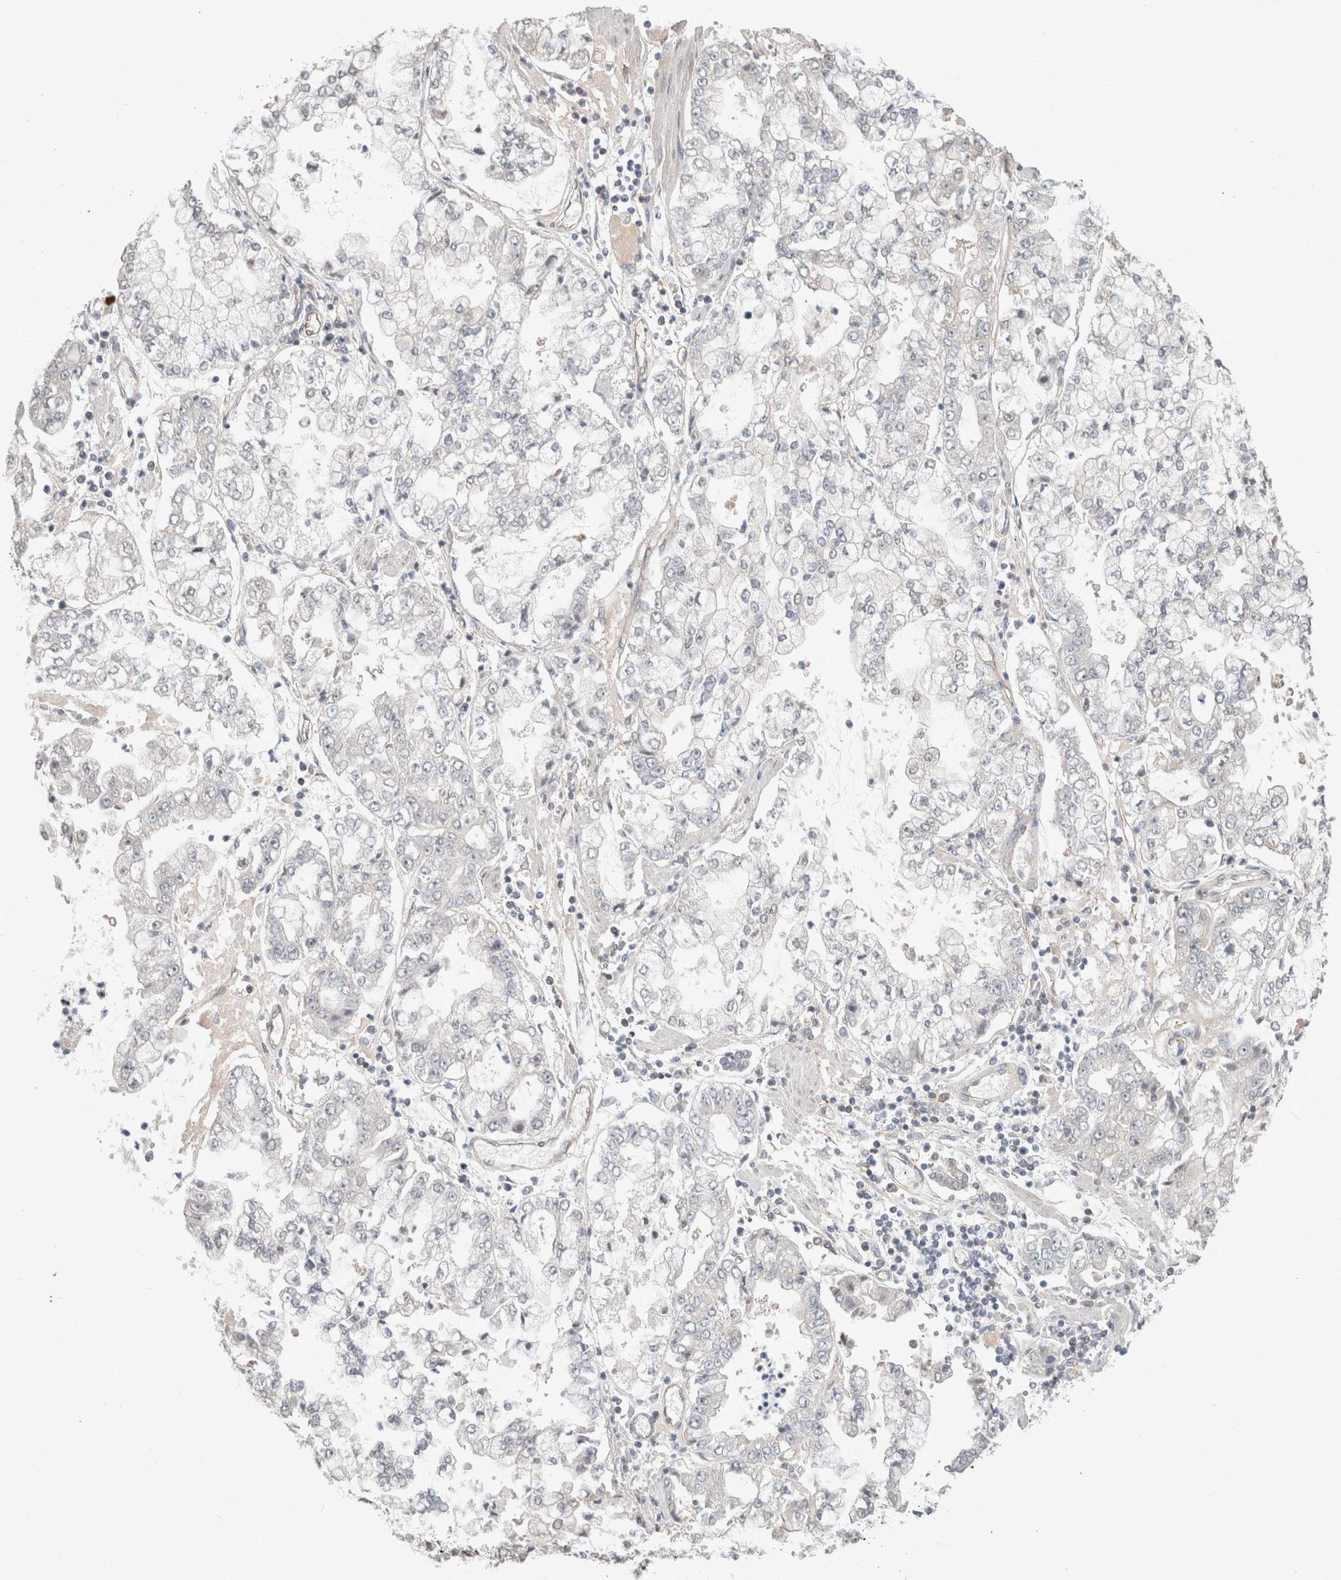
{"staining": {"intensity": "negative", "quantity": "none", "location": "none"}, "tissue": "stomach cancer", "cell_type": "Tumor cells", "image_type": "cancer", "snomed": [{"axis": "morphology", "description": "Adenocarcinoma, NOS"}, {"axis": "topography", "description": "Stomach"}], "caption": "Immunohistochemistry (IHC) micrograph of stomach cancer stained for a protein (brown), which exhibits no staining in tumor cells. (DAB (3,3'-diaminobenzidine) immunohistochemistry, high magnification).", "gene": "RASAL2", "patient": {"sex": "male", "age": 76}}